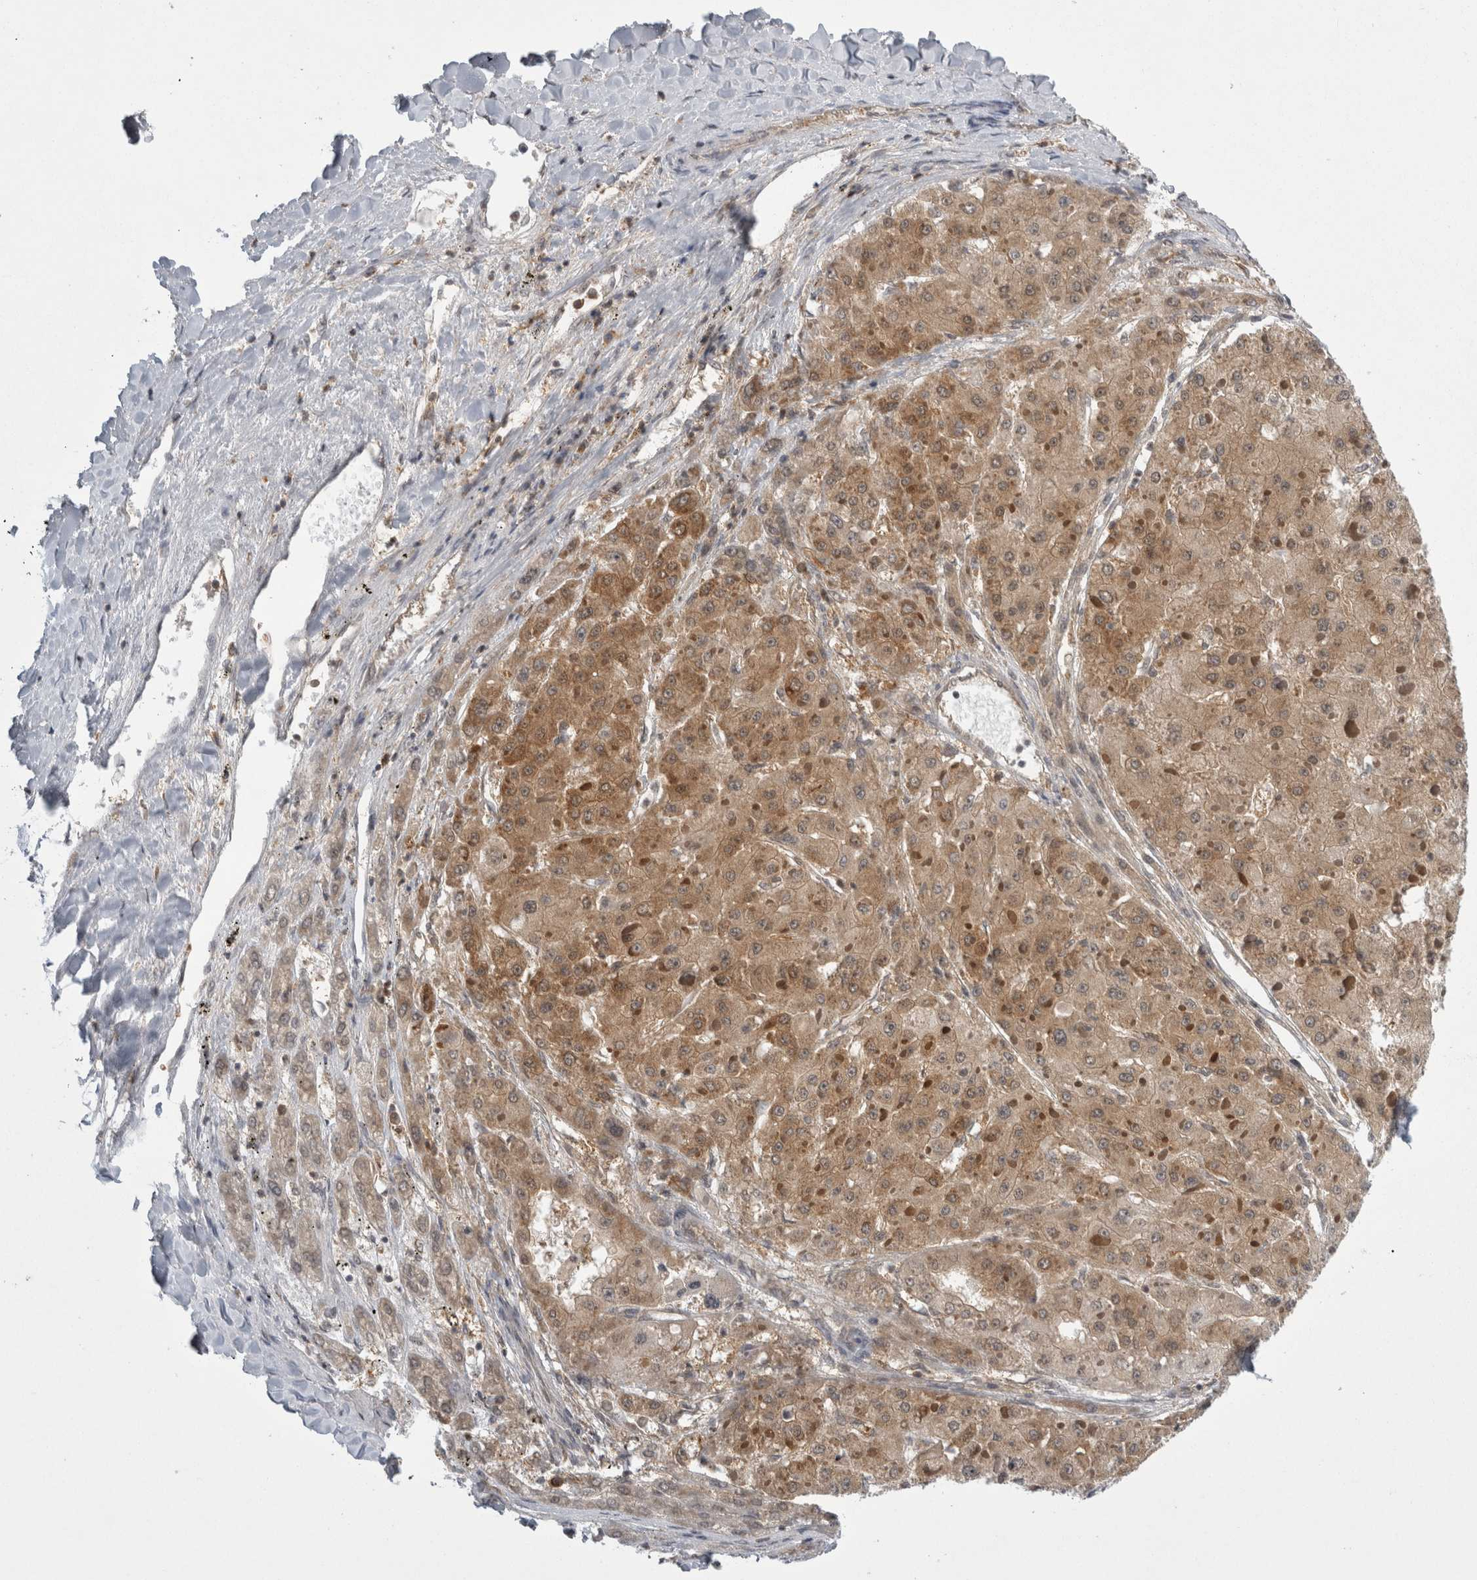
{"staining": {"intensity": "moderate", "quantity": ">75%", "location": "cytoplasmic/membranous"}, "tissue": "liver cancer", "cell_type": "Tumor cells", "image_type": "cancer", "snomed": [{"axis": "morphology", "description": "Carcinoma, Hepatocellular, NOS"}, {"axis": "topography", "description": "Liver"}], "caption": "An immunohistochemistry (IHC) micrograph of tumor tissue is shown. Protein staining in brown shows moderate cytoplasmic/membranous positivity in liver cancer within tumor cells. (brown staining indicates protein expression, while blue staining denotes nuclei).", "gene": "CACYBP", "patient": {"sex": "female", "age": 73}}